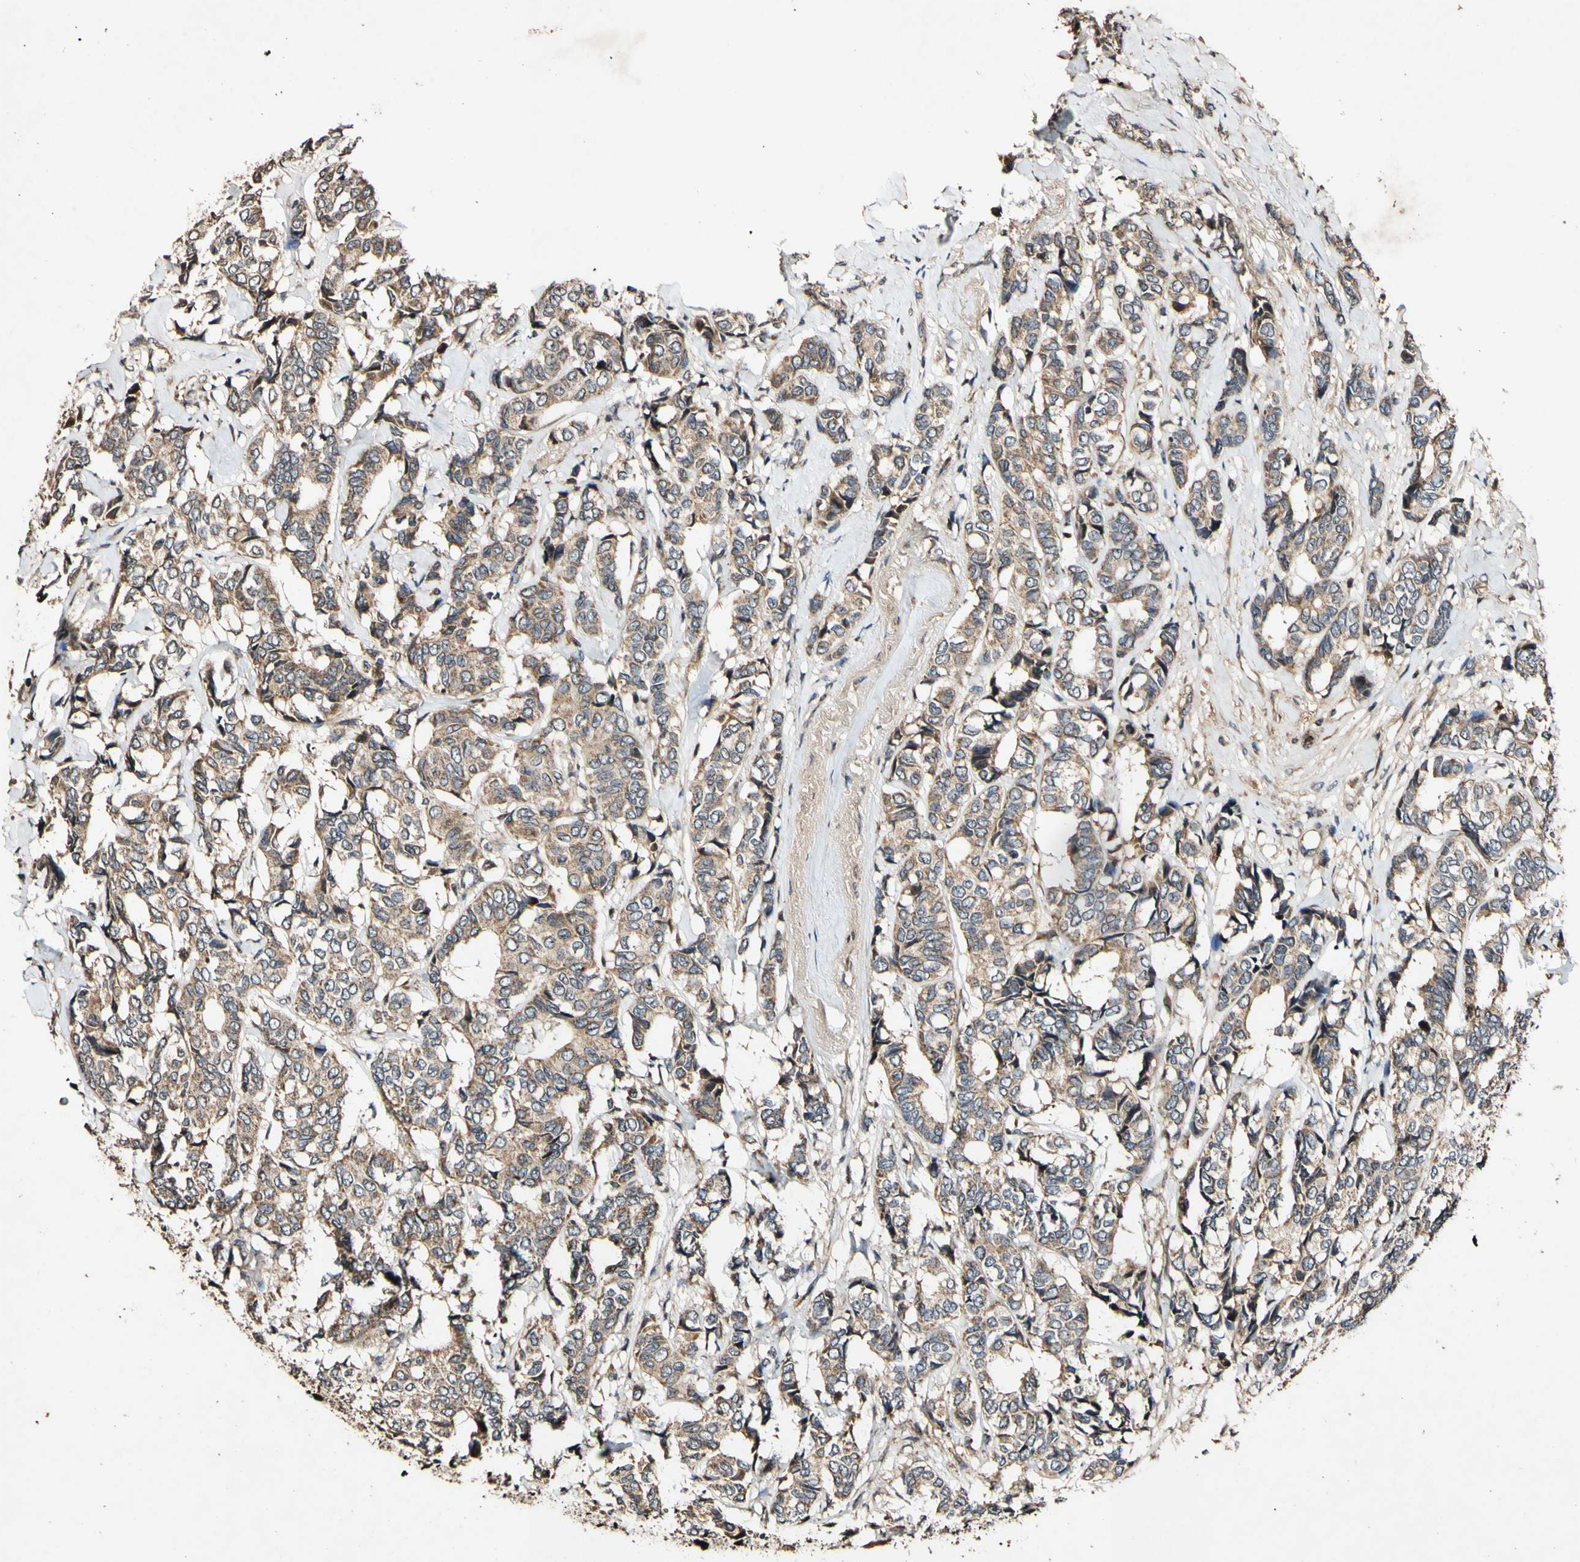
{"staining": {"intensity": "moderate", "quantity": ">75%", "location": "cytoplasmic/membranous"}, "tissue": "breast cancer", "cell_type": "Tumor cells", "image_type": "cancer", "snomed": [{"axis": "morphology", "description": "Duct carcinoma"}, {"axis": "topography", "description": "Breast"}], "caption": "Protein positivity by IHC shows moderate cytoplasmic/membranous expression in approximately >75% of tumor cells in breast cancer.", "gene": "PLAT", "patient": {"sex": "female", "age": 87}}